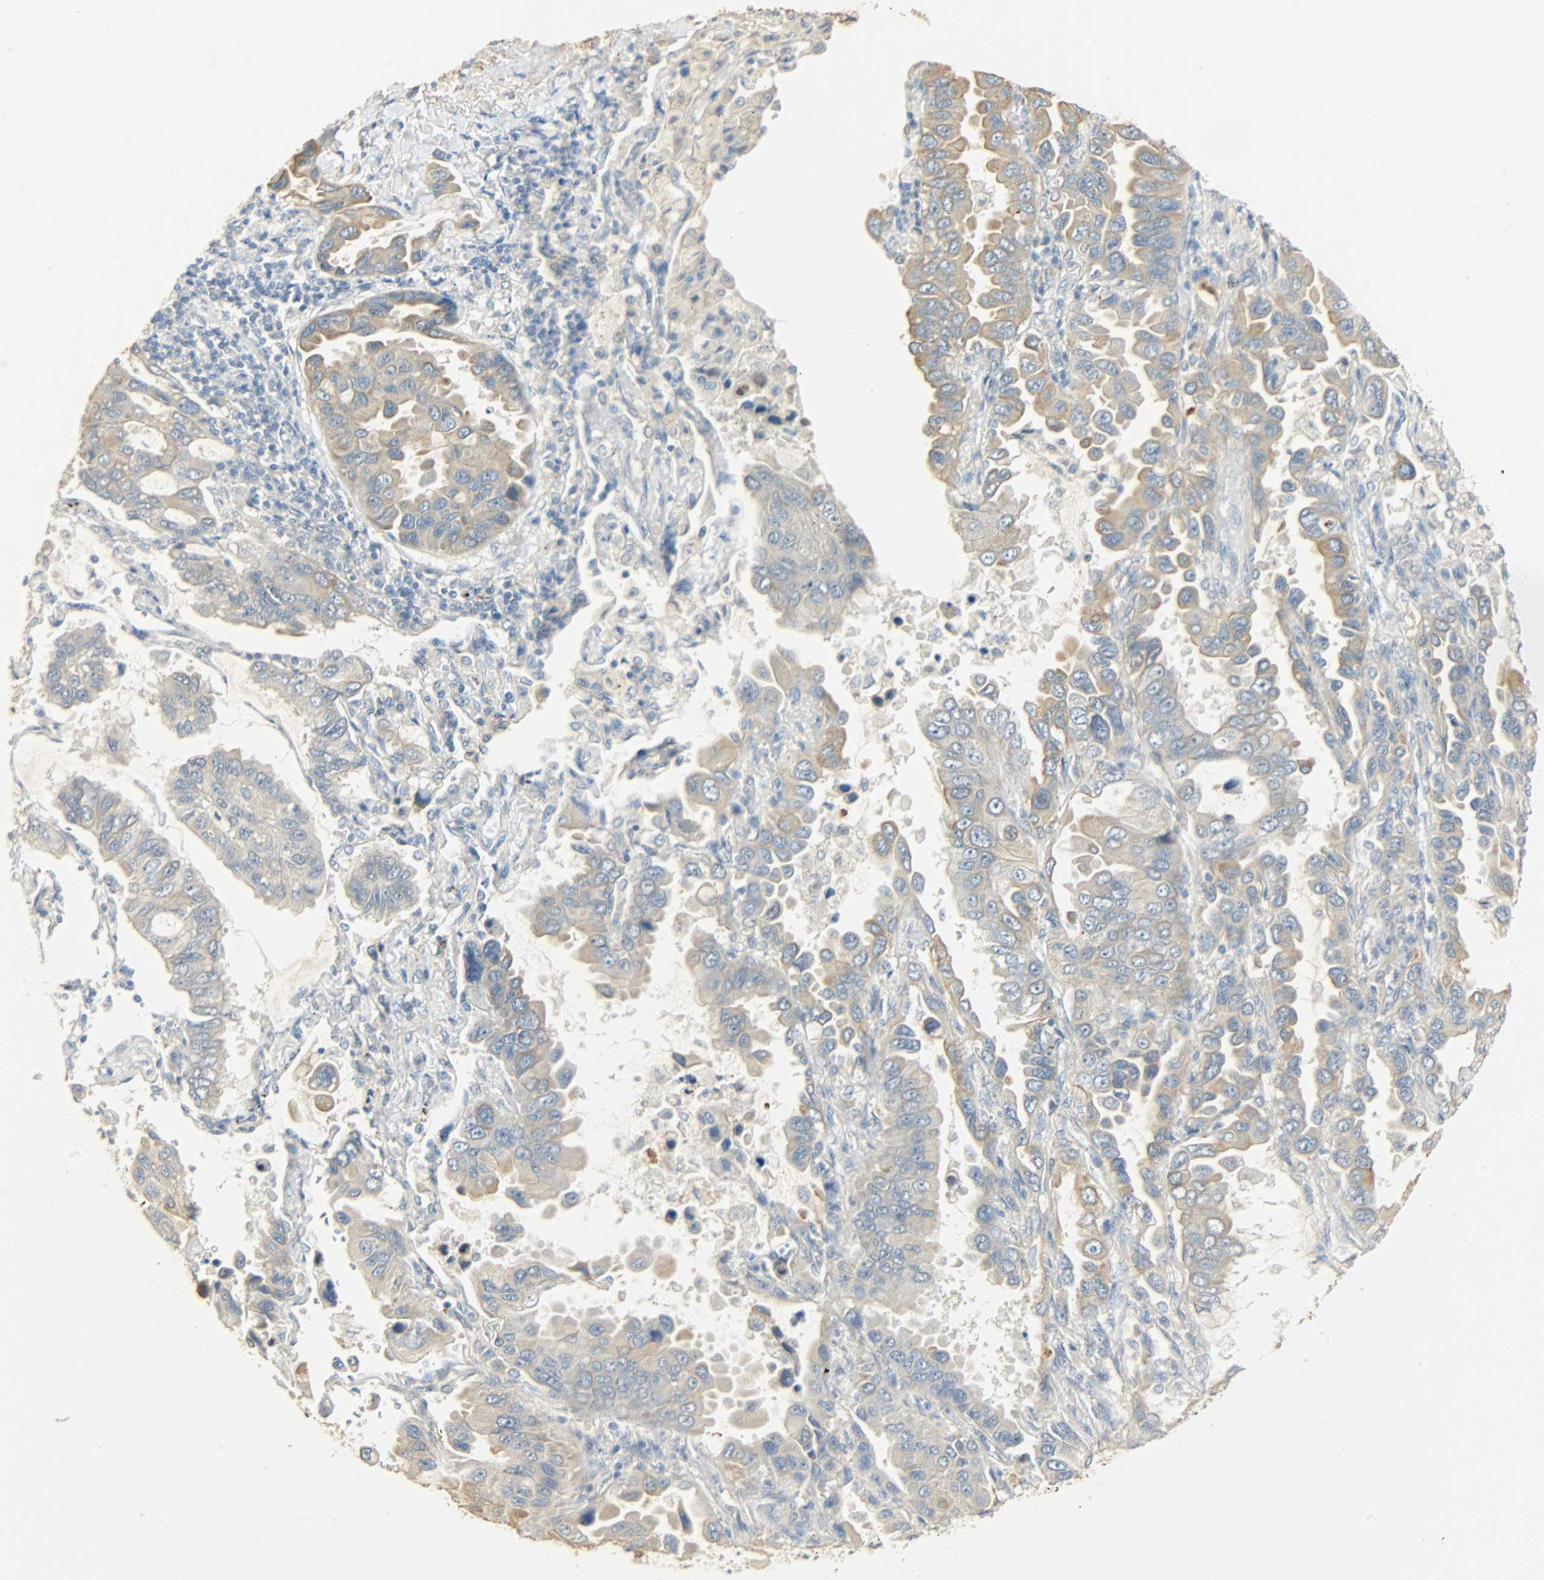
{"staining": {"intensity": "moderate", "quantity": ">75%", "location": "cytoplasmic/membranous"}, "tissue": "lung cancer", "cell_type": "Tumor cells", "image_type": "cancer", "snomed": [{"axis": "morphology", "description": "Adenocarcinoma, NOS"}, {"axis": "topography", "description": "Lung"}], "caption": "A medium amount of moderate cytoplasmic/membranous staining is present in about >75% of tumor cells in lung adenocarcinoma tissue. (DAB (3,3'-diaminobenzidine) = brown stain, brightfield microscopy at high magnification).", "gene": "USP13", "patient": {"sex": "male", "age": 64}}